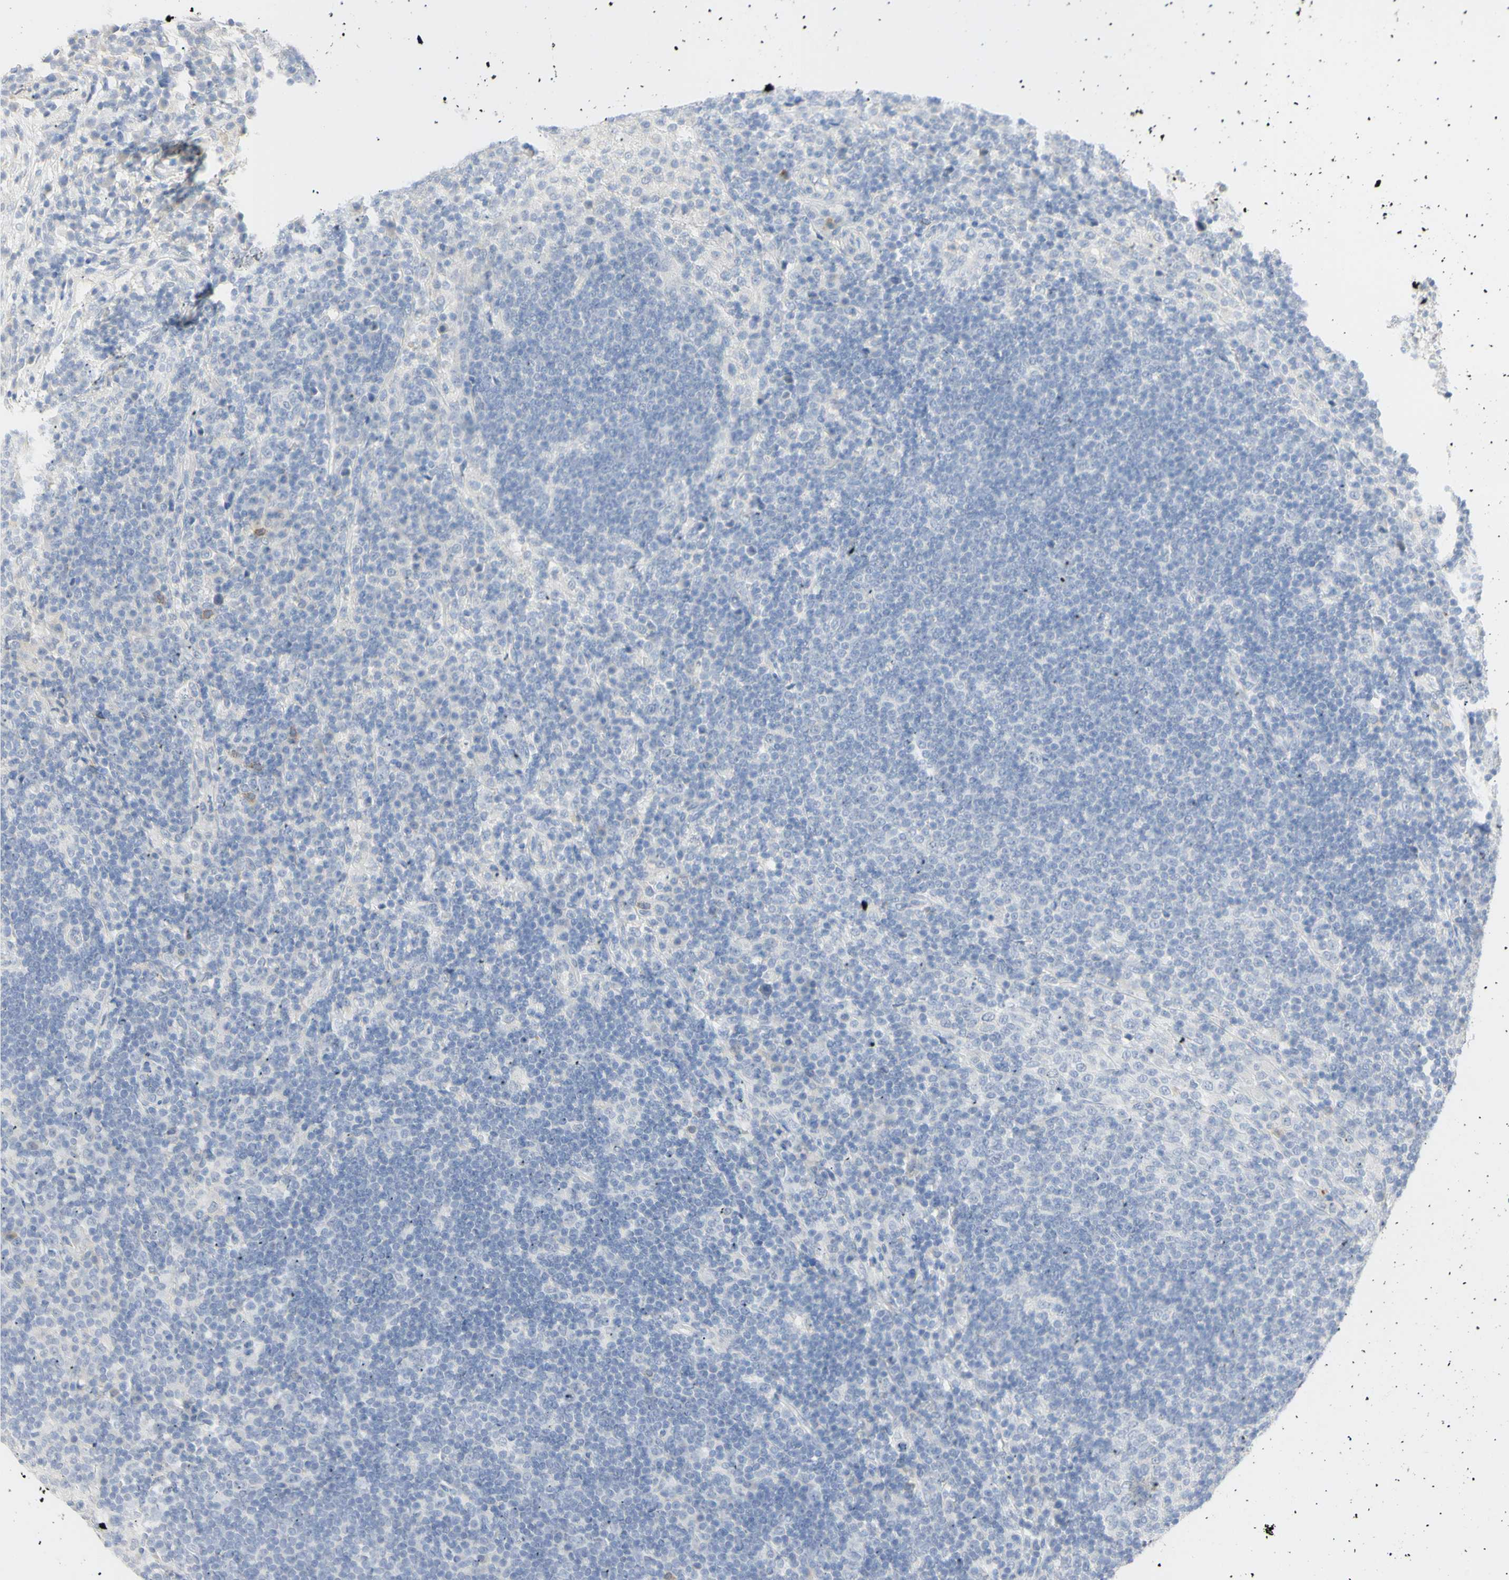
{"staining": {"intensity": "negative", "quantity": "none", "location": "none"}, "tissue": "lymph node", "cell_type": "Germinal center cells", "image_type": "normal", "snomed": [{"axis": "morphology", "description": "Normal tissue, NOS"}, {"axis": "topography", "description": "Lymph node"}], "caption": "A high-resolution histopathology image shows immunohistochemistry staining of benign lymph node, which reveals no significant positivity in germinal center cells.", "gene": "B4GALNT3", "patient": {"sex": "female", "age": 53}}